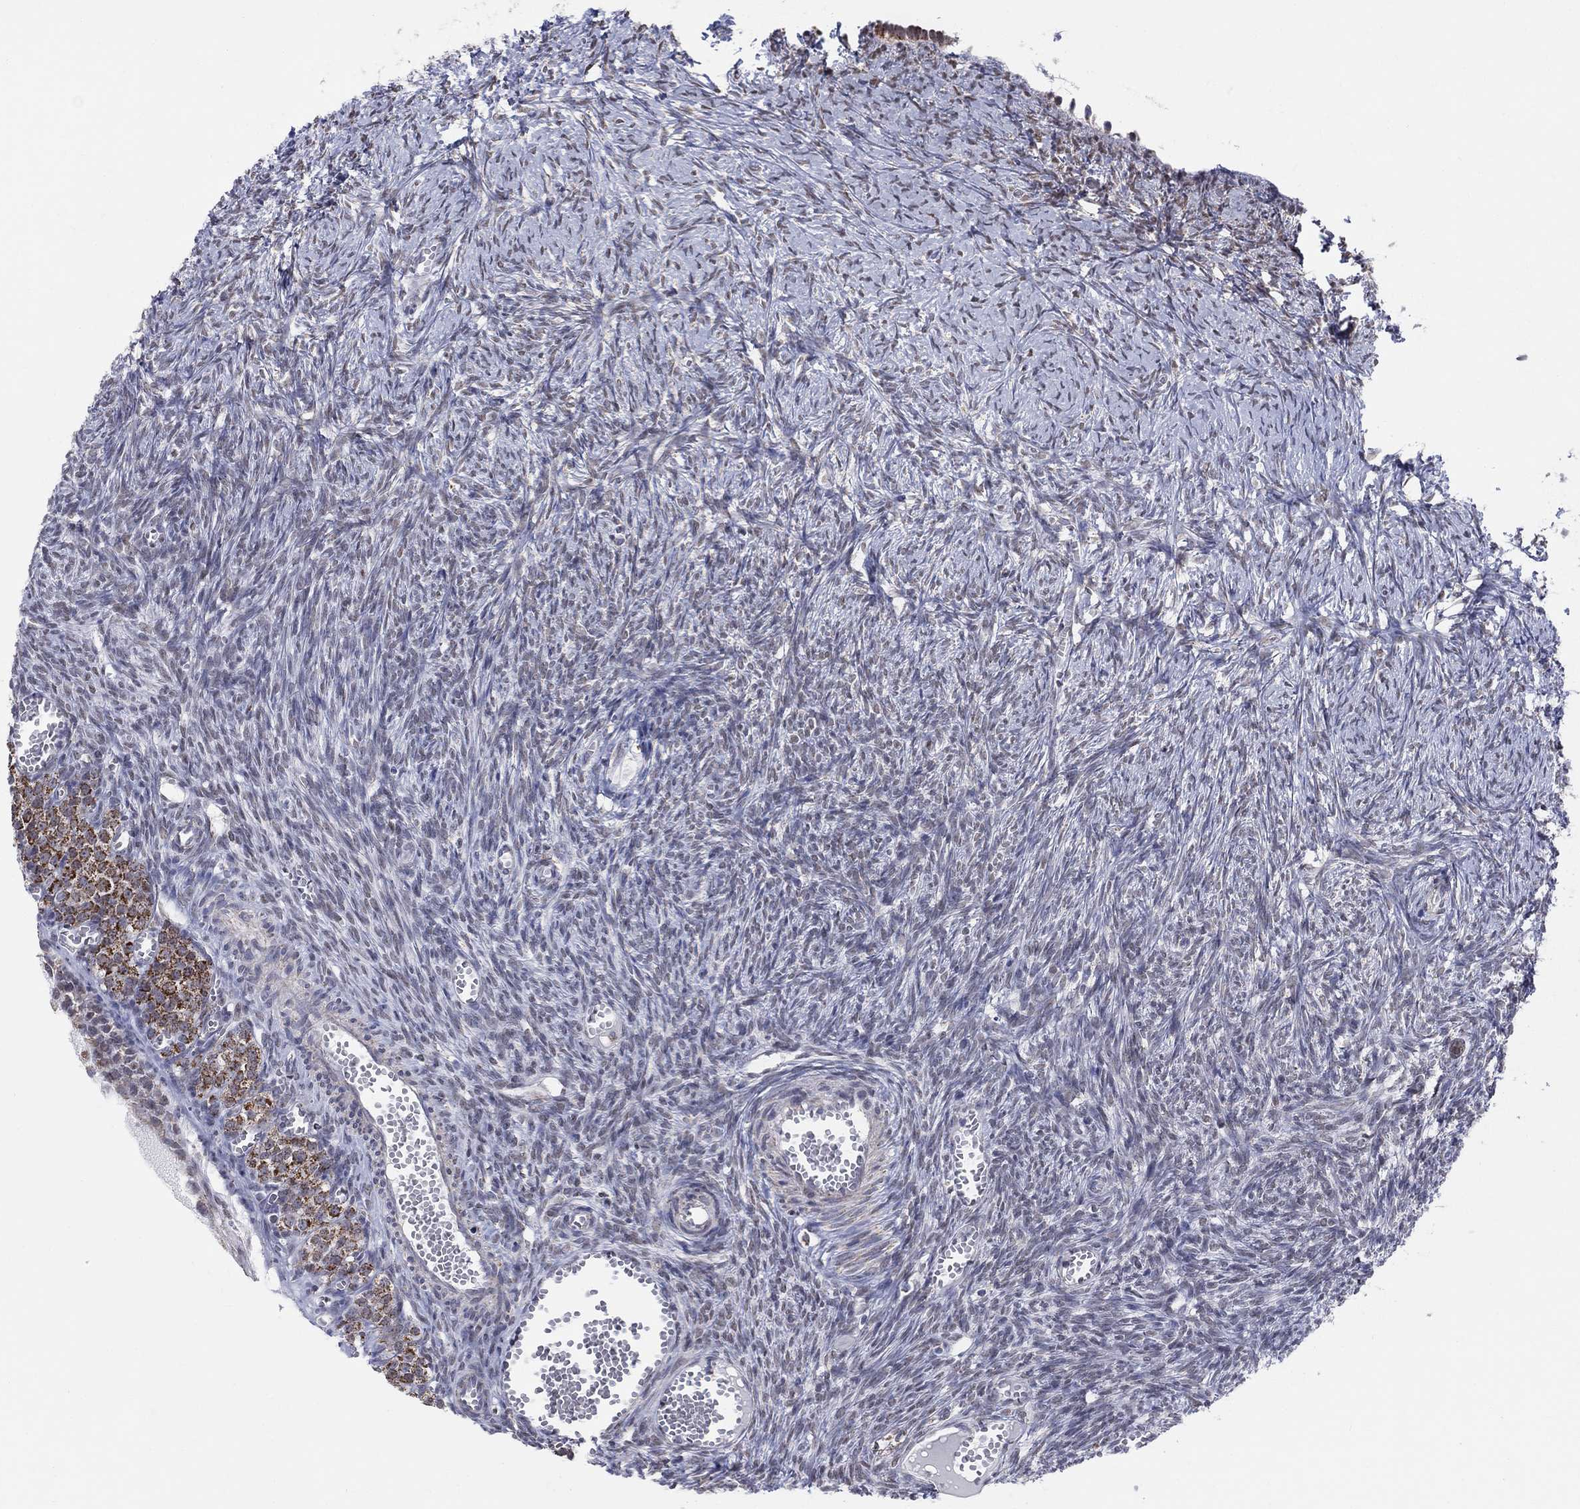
{"staining": {"intensity": "strong", "quantity": "25%-75%", "location": "cytoplasmic/membranous"}, "tissue": "ovary", "cell_type": "Follicle cells", "image_type": "normal", "snomed": [{"axis": "morphology", "description": "Normal tissue, NOS"}, {"axis": "topography", "description": "Ovary"}], "caption": "This histopathology image reveals immunohistochemistry (IHC) staining of normal human ovary, with high strong cytoplasmic/membranous positivity in approximately 25%-75% of follicle cells.", "gene": "KISS1R", "patient": {"sex": "female", "age": 43}}